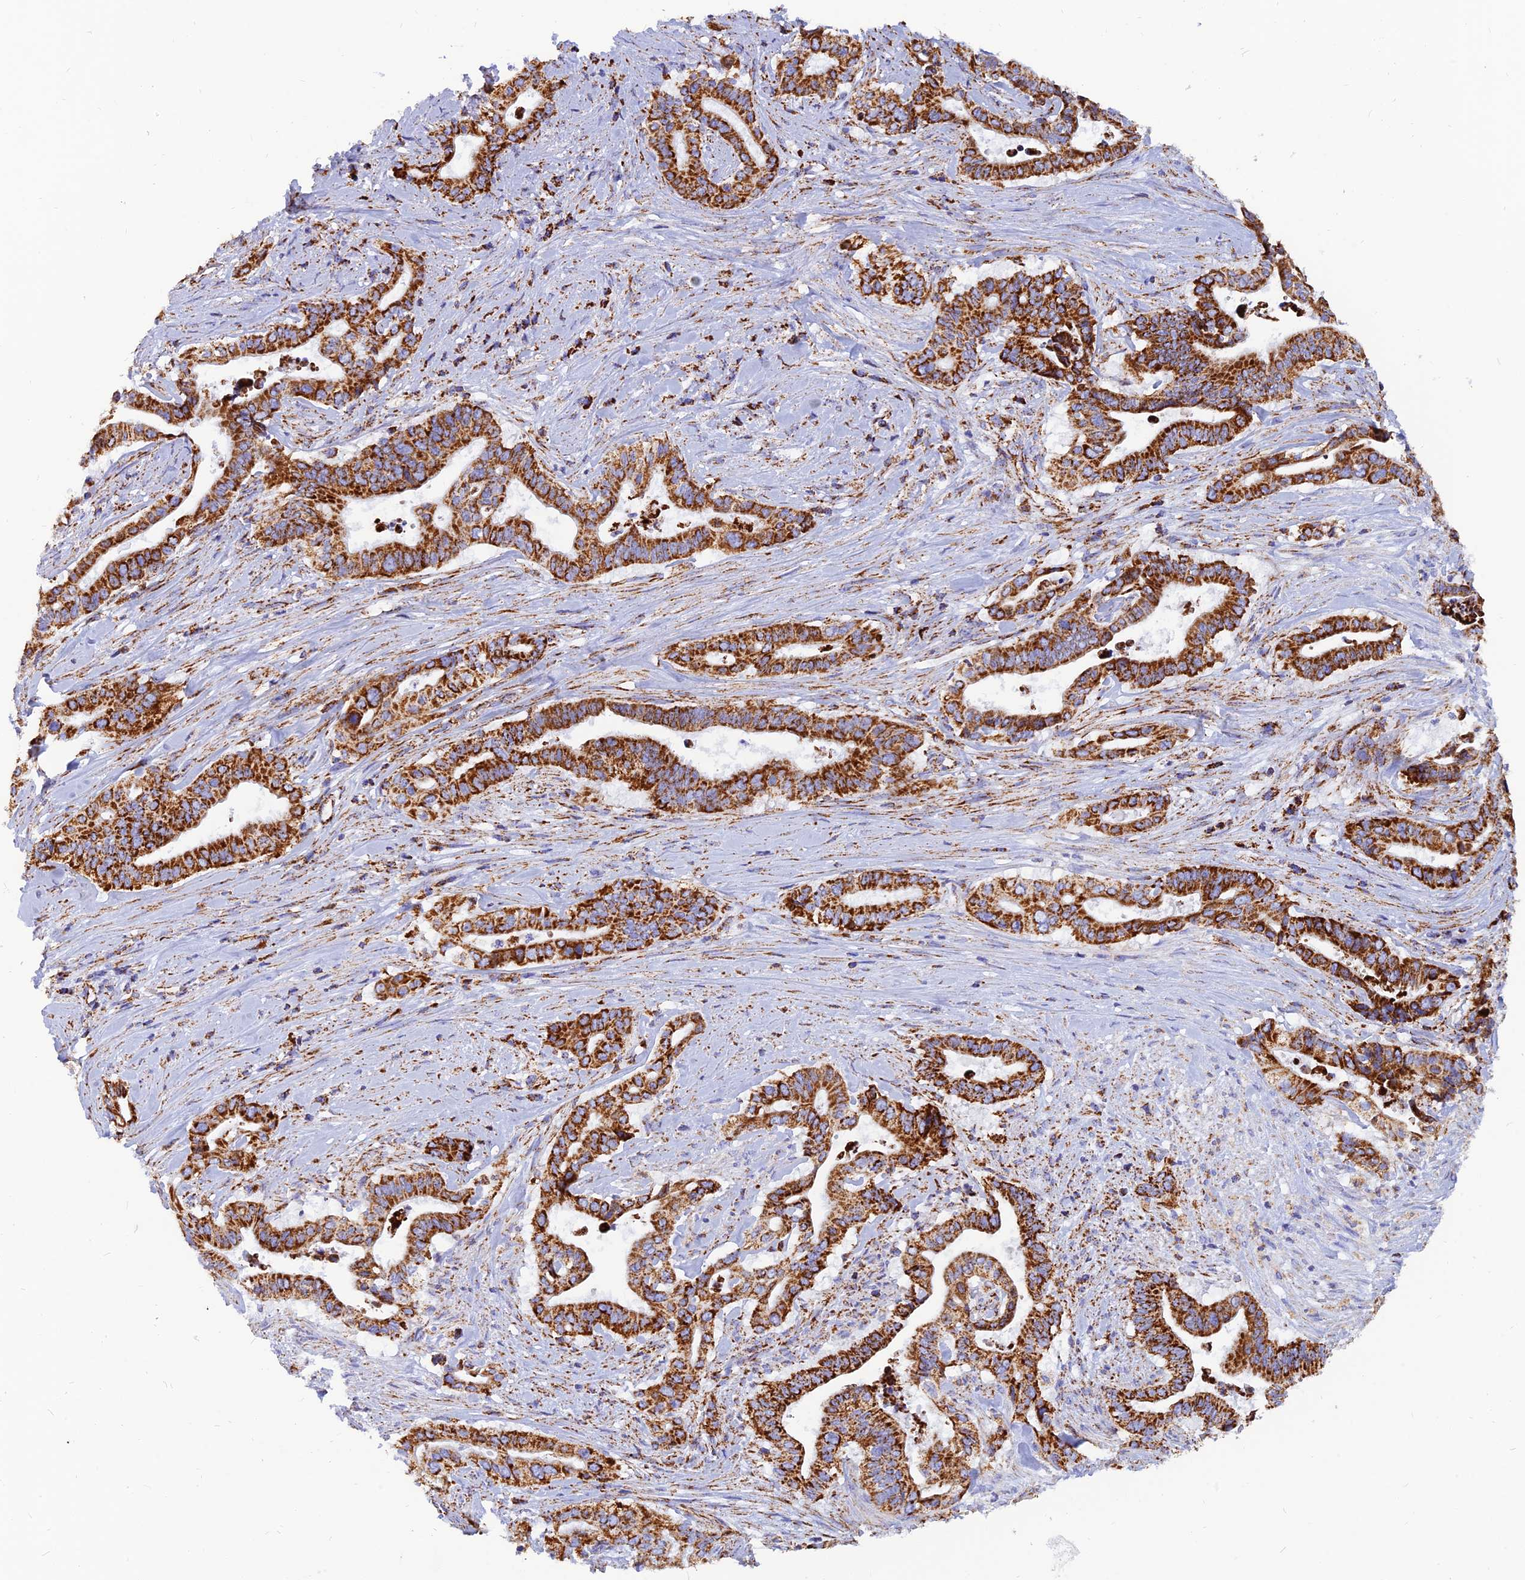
{"staining": {"intensity": "strong", "quantity": ">75%", "location": "cytoplasmic/membranous"}, "tissue": "pancreatic cancer", "cell_type": "Tumor cells", "image_type": "cancer", "snomed": [{"axis": "morphology", "description": "Adenocarcinoma, NOS"}, {"axis": "topography", "description": "Pancreas"}], "caption": "Adenocarcinoma (pancreatic) was stained to show a protein in brown. There is high levels of strong cytoplasmic/membranous staining in about >75% of tumor cells. Immunohistochemistry (ihc) stains the protein of interest in brown and the nuclei are stained blue.", "gene": "NDUFB6", "patient": {"sex": "female", "age": 77}}